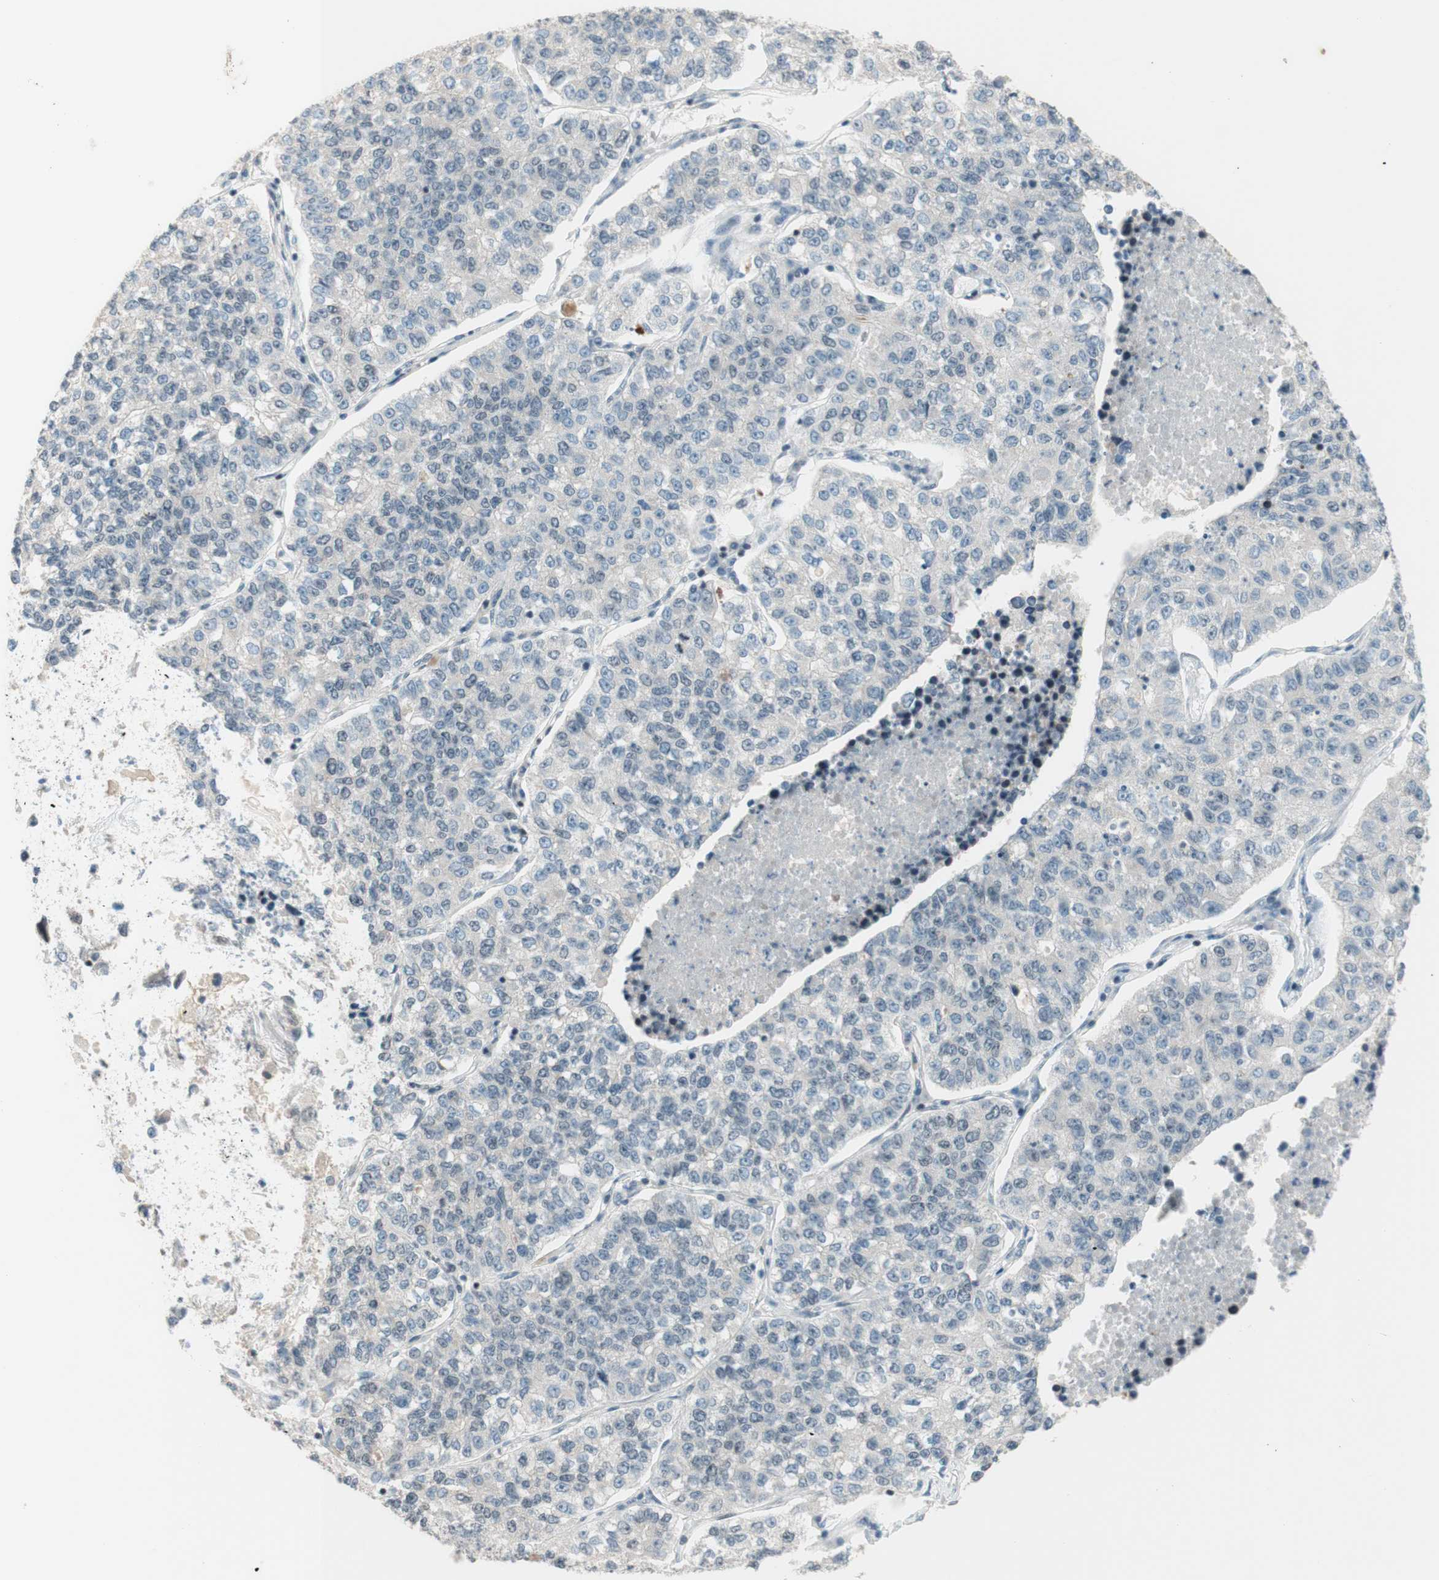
{"staining": {"intensity": "negative", "quantity": "none", "location": "none"}, "tissue": "lung cancer", "cell_type": "Tumor cells", "image_type": "cancer", "snomed": [{"axis": "morphology", "description": "Adenocarcinoma, NOS"}, {"axis": "topography", "description": "Lung"}], "caption": "Tumor cells show no significant staining in lung adenocarcinoma. (DAB IHC visualized using brightfield microscopy, high magnification).", "gene": "JPH1", "patient": {"sex": "male", "age": 49}}